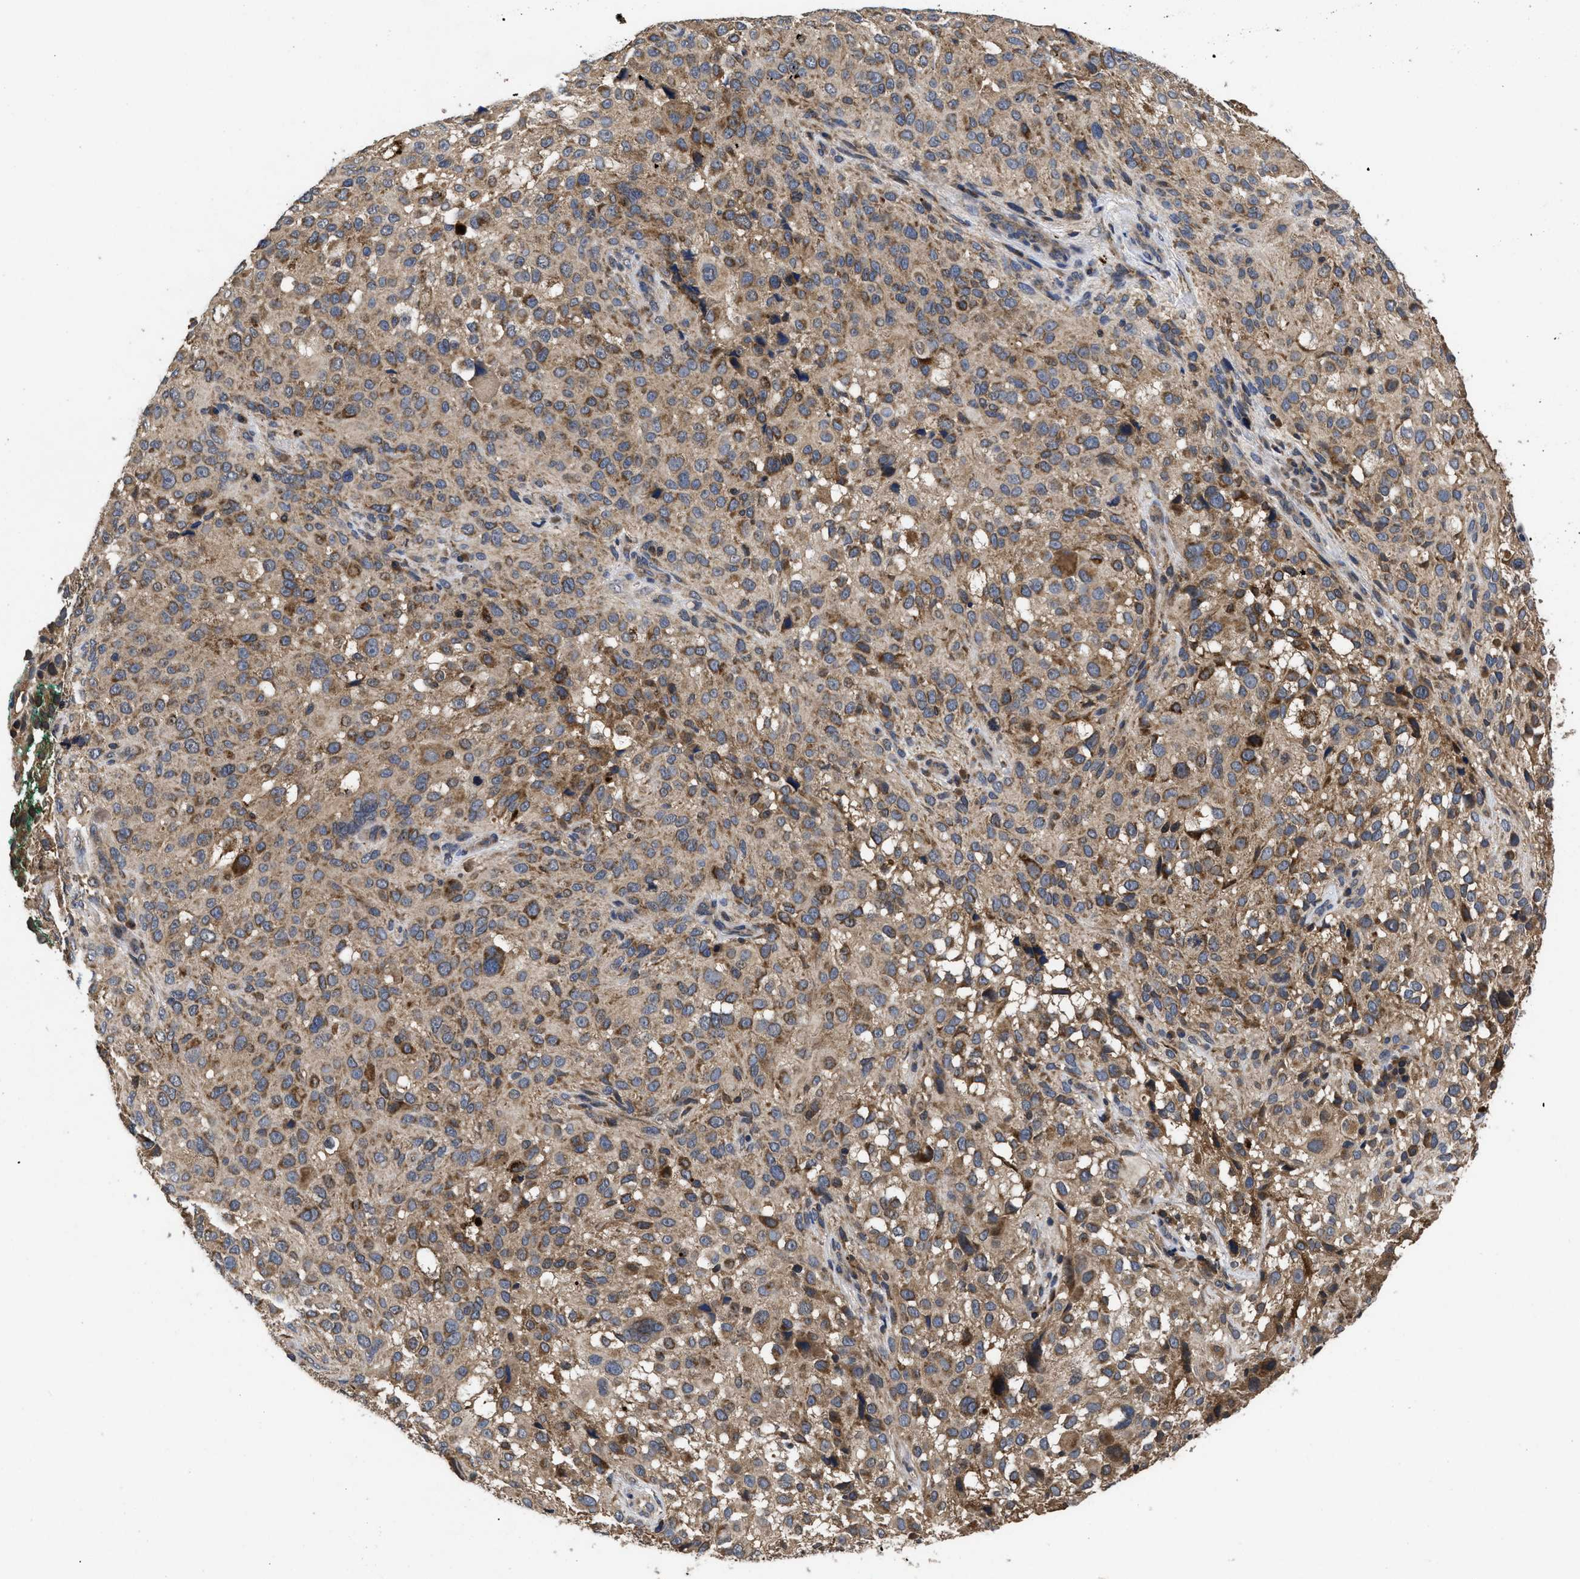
{"staining": {"intensity": "weak", "quantity": ">75%", "location": "cytoplasmic/membranous"}, "tissue": "melanoma", "cell_type": "Tumor cells", "image_type": "cancer", "snomed": [{"axis": "morphology", "description": "Necrosis, NOS"}, {"axis": "morphology", "description": "Malignant melanoma, NOS"}, {"axis": "topography", "description": "Skin"}], "caption": "This micrograph demonstrates IHC staining of human malignant melanoma, with low weak cytoplasmic/membranous staining in approximately >75% of tumor cells.", "gene": "LRRC3", "patient": {"sex": "female", "age": 87}}